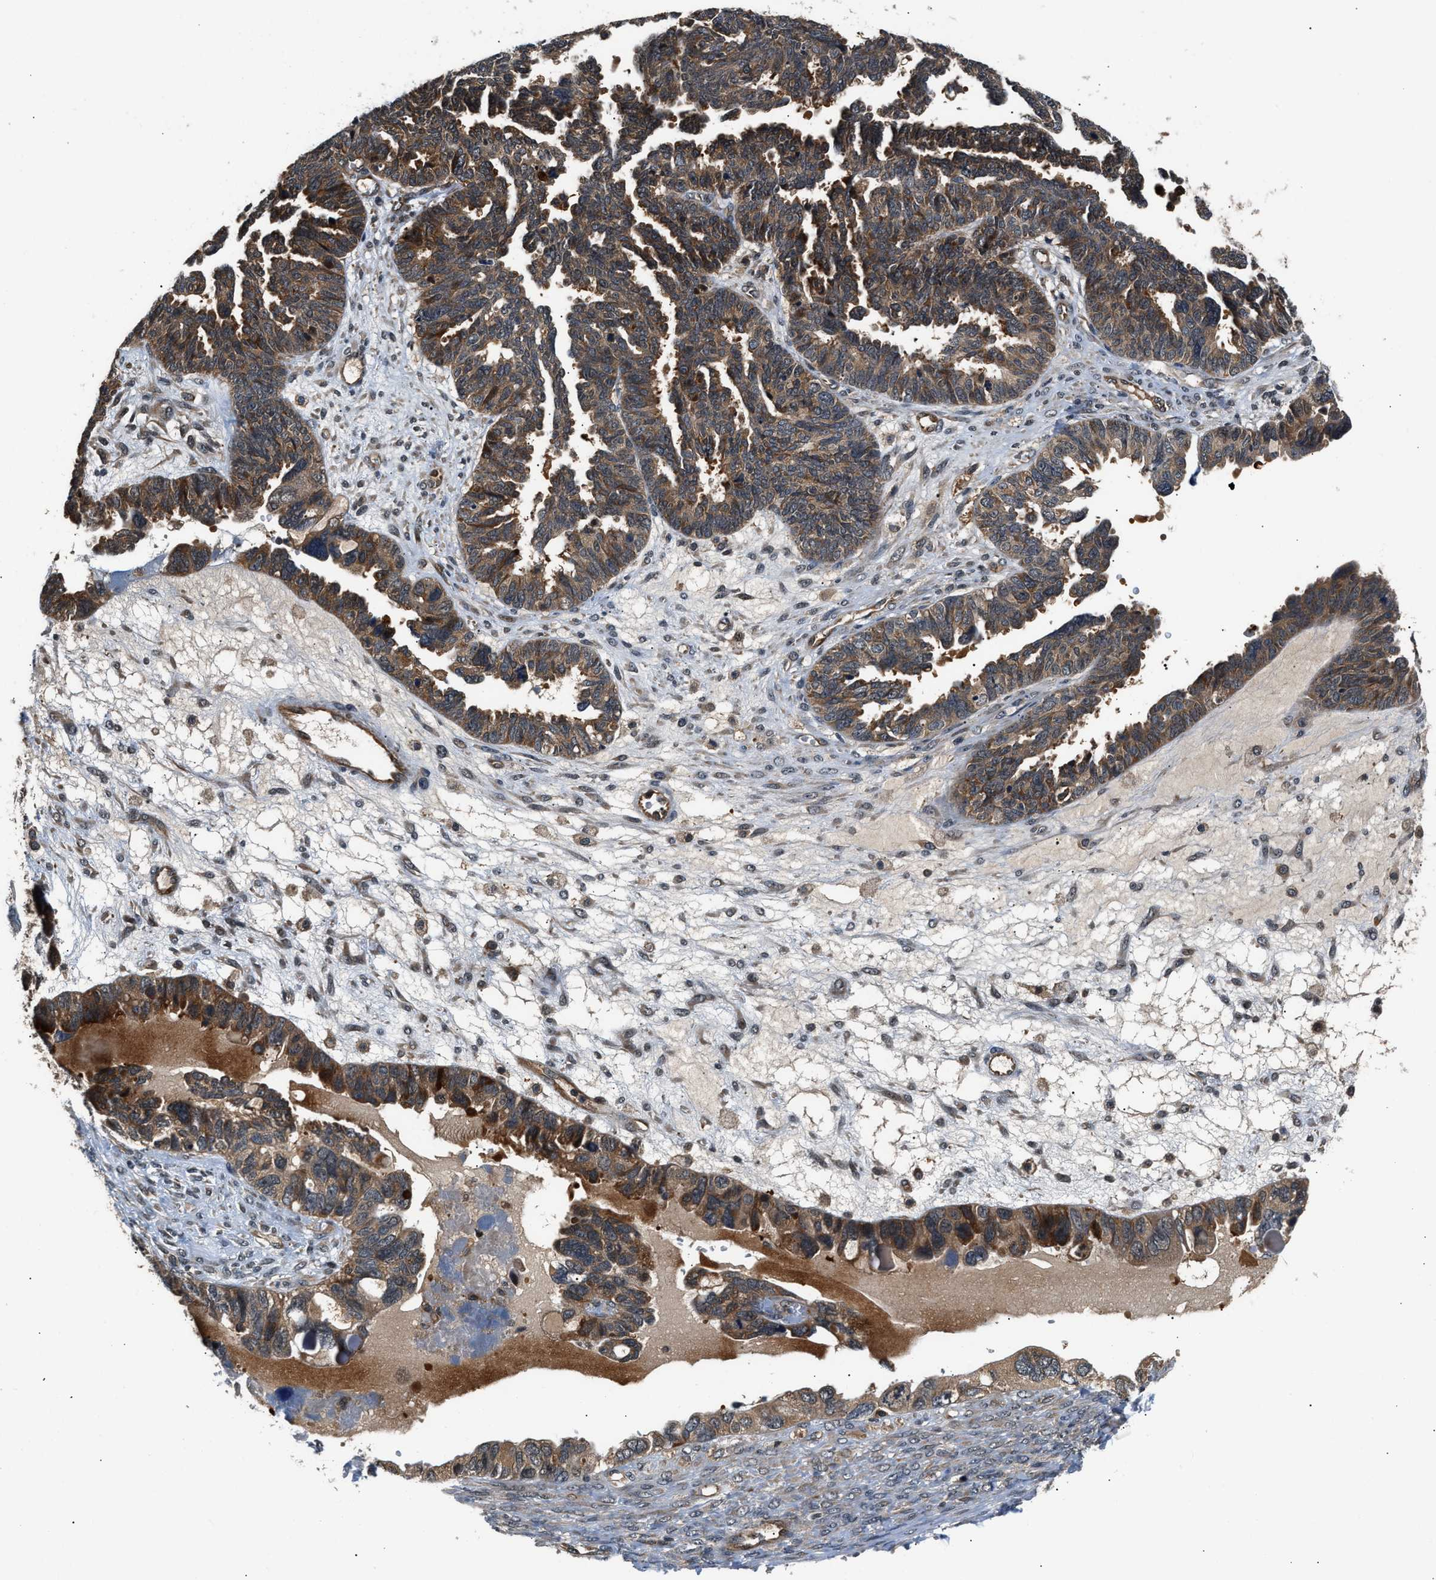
{"staining": {"intensity": "moderate", "quantity": ">75%", "location": "cytoplasmic/membranous"}, "tissue": "ovarian cancer", "cell_type": "Tumor cells", "image_type": "cancer", "snomed": [{"axis": "morphology", "description": "Cystadenocarcinoma, serous, NOS"}, {"axis": "topography", "description": "Ovary"}], "caption": "Brown immunohistochemical staining in human ovarian cancer demonstrates moderate cytoplasmic/membranous staining in approximately >75% of tumor cells. Nuclei are stained in blue.", "gene": "TUT7", "patient": {"sex": "female", "age": 79}}